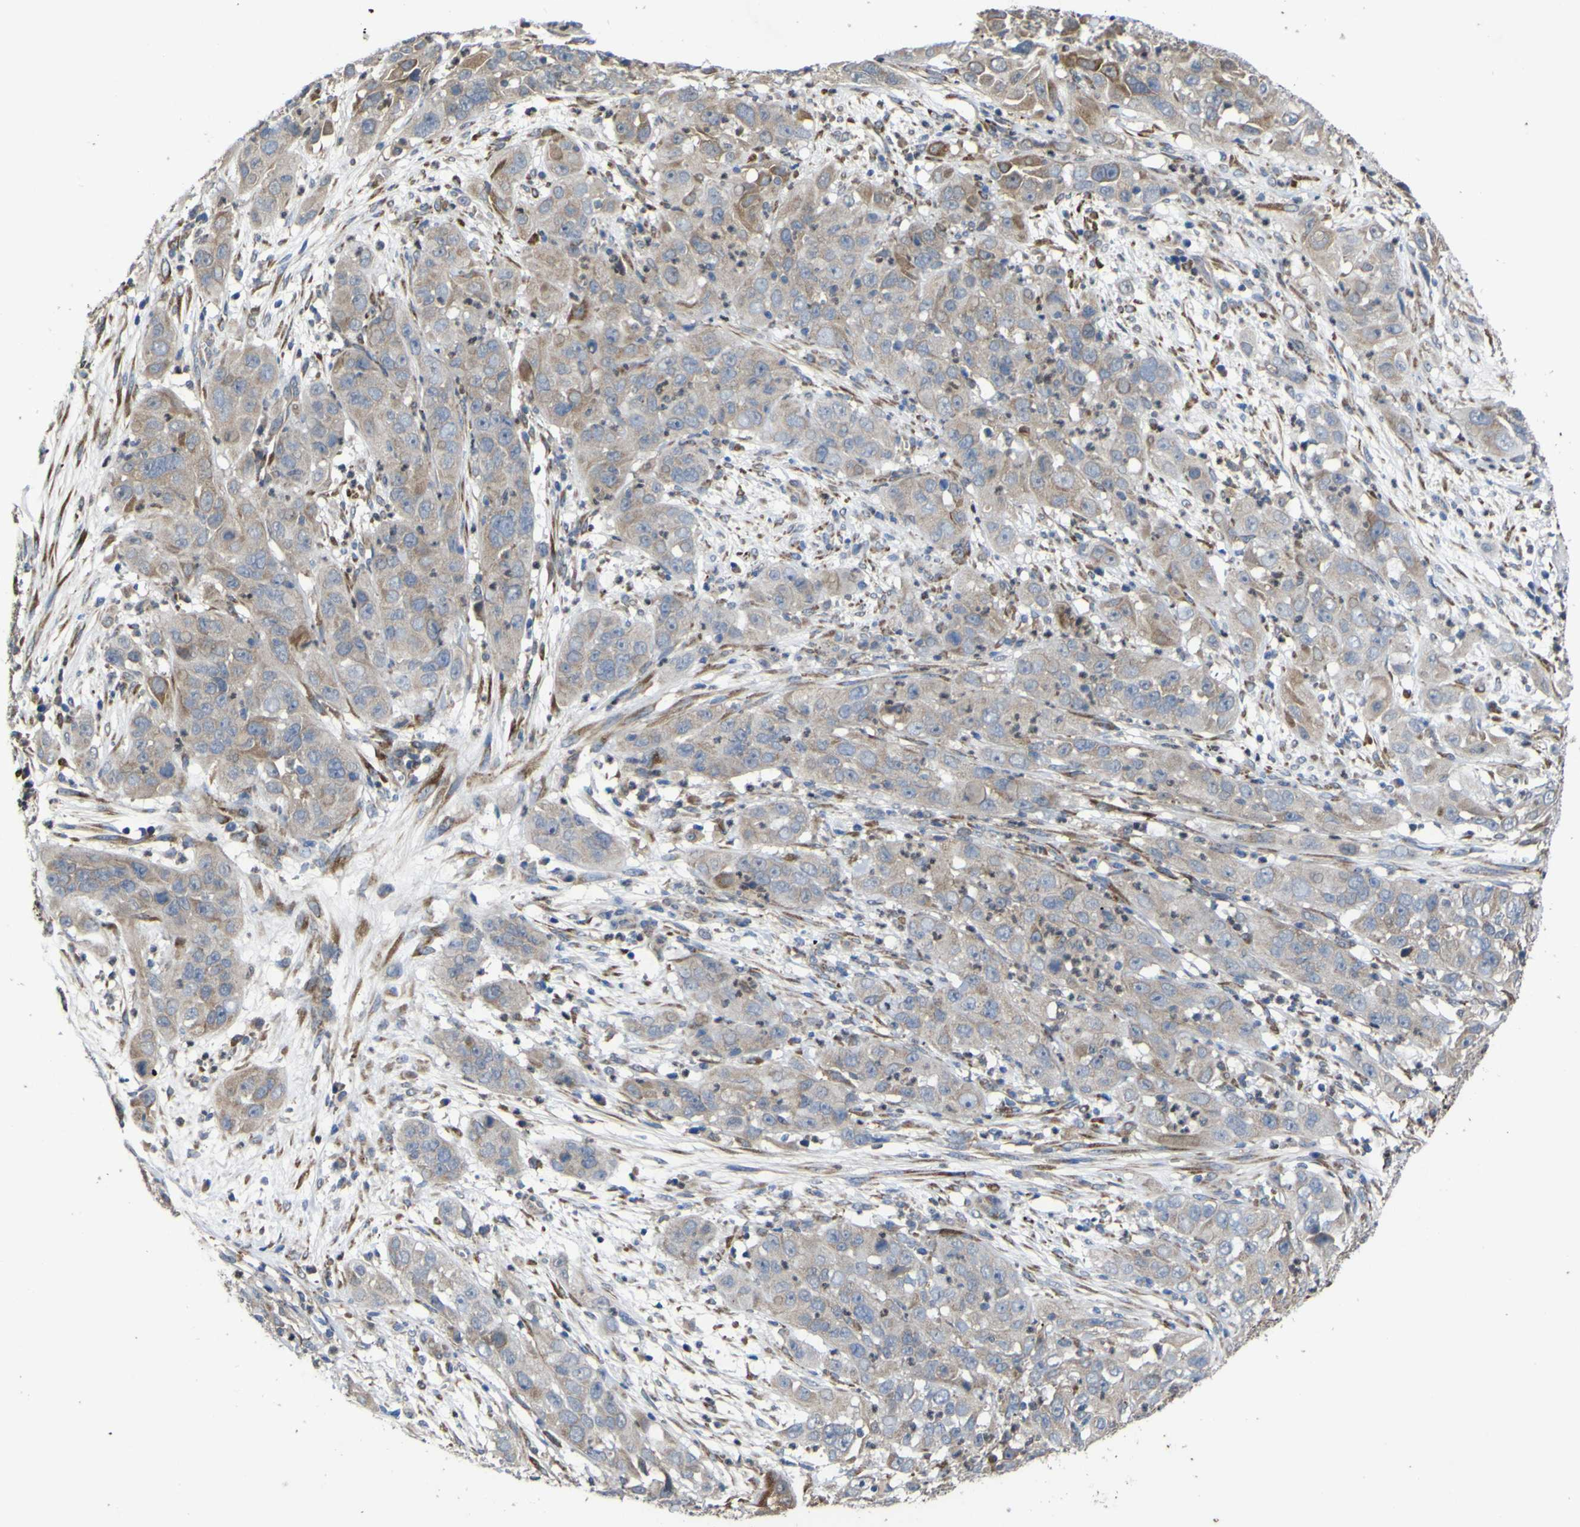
{"staining": {"intensity": "weak", "quantity": ">75%", "location": "cytoplasmic/membranous"}, "tissue": "cervical cancer", "cell_type": "Tumor cells", "image_type": "cancer", "snomed": [{"axis": "morphology", "description": "Squamous cell carcinoma, NOS"}, {"axis": "topography", "description": "Cervix"}], "caption": "About >75% of tumor cells in human cervical squamous cell carcinoma demonstrate weak cytoplasmic/membranous protein expression as visualized by brown immunohistochemical staining.", "gene": "IRAK2", "patient": {"sex": "female", "age": 32}}